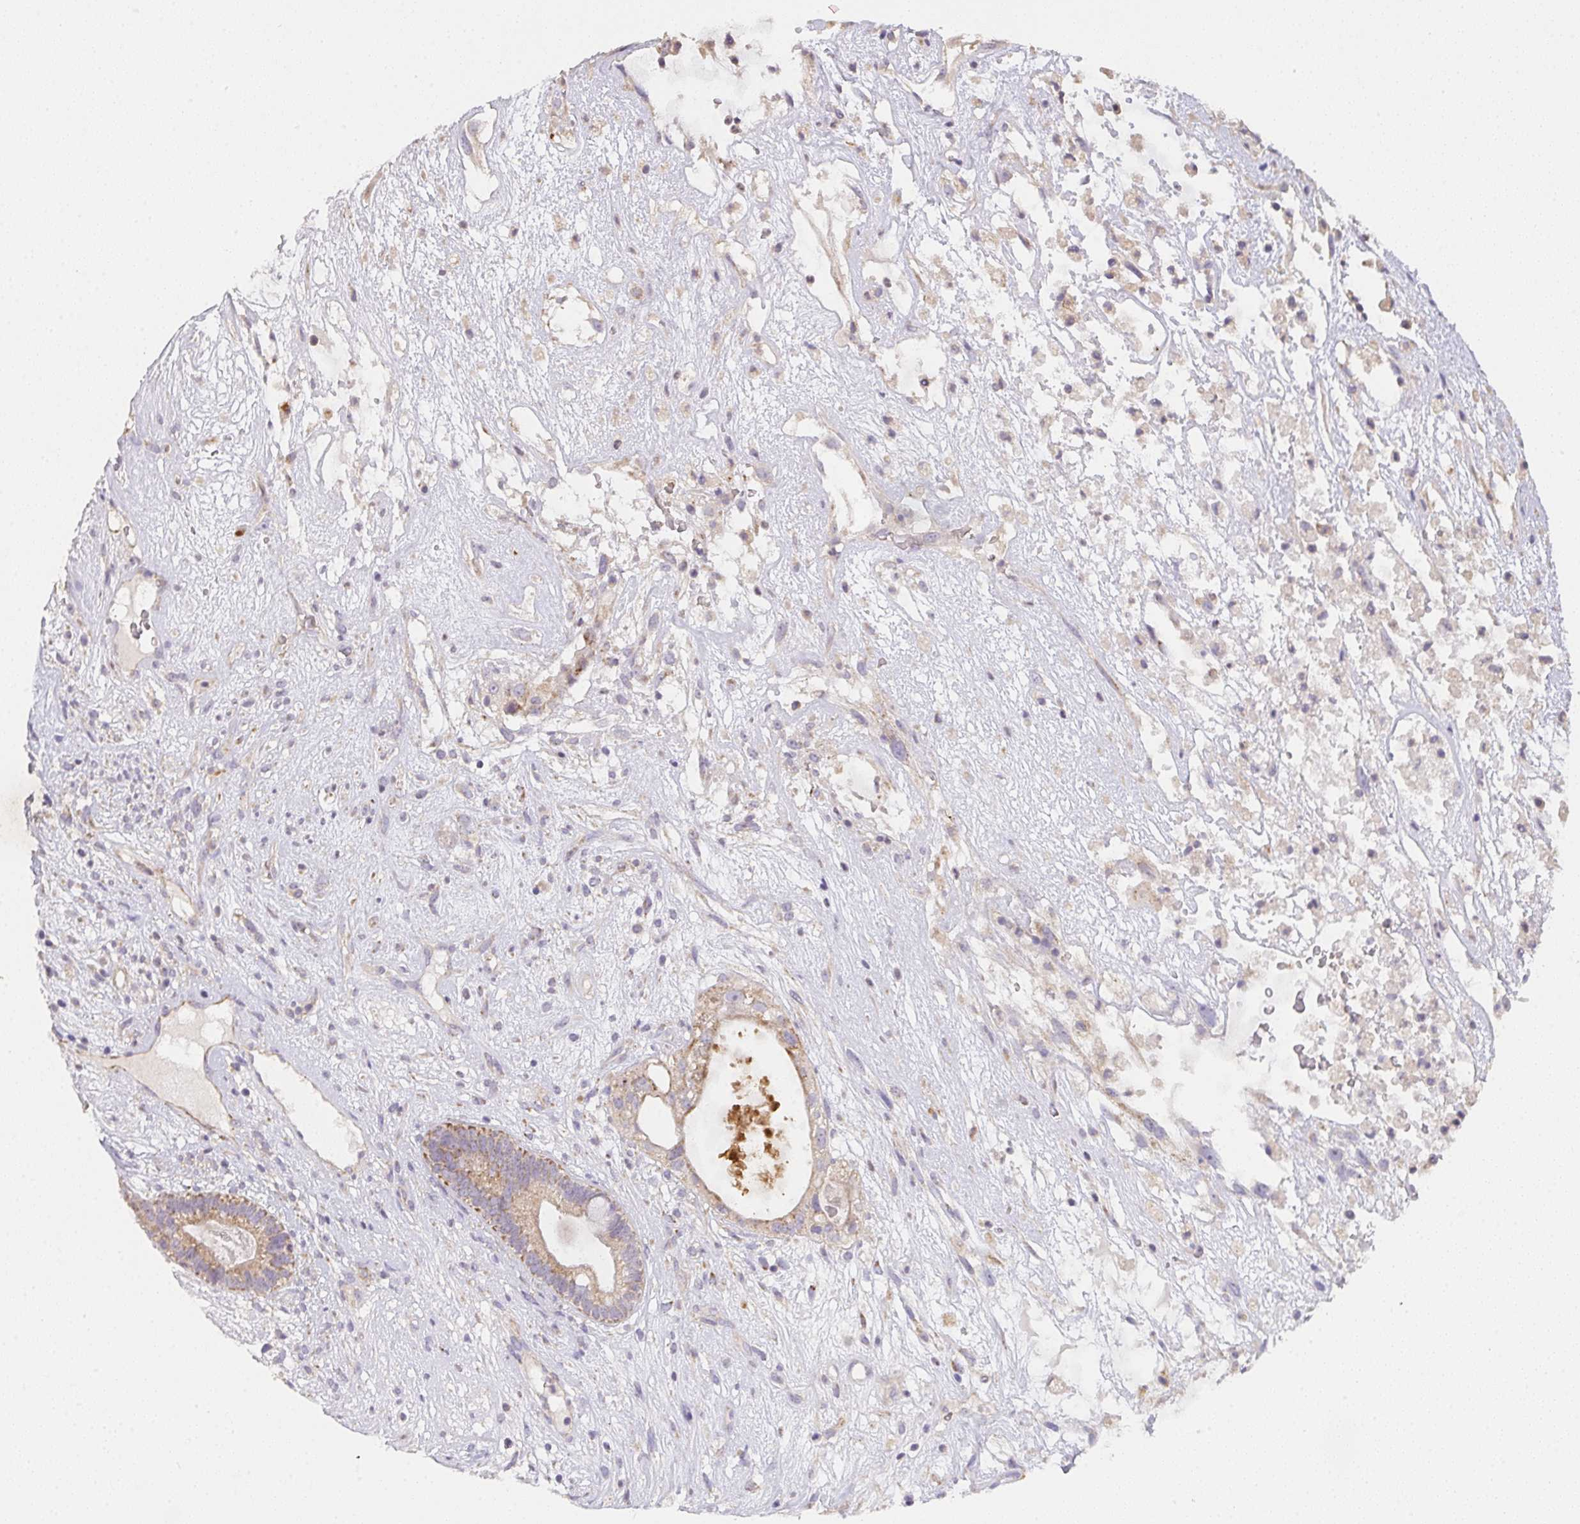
{"staining": {"intensity": "weak", "quantity": ">75%", "location": "cytoplasmic/membranous"}, "tissue": "testis cancer", "cell_type": "Tumor cells", "image_type": "cancer", "snomed": [{"axis": "morphology", "description": "Seminoma, NOS"}, {"axis": "morphology", "description": "Carcinoma, Embryonal, NOS"}, {"axis": "topography", "description": "Testis"}], "caption": "Testis cancer was stained to show a protein in brown. There is low levels of weak cytoplasmic/membranous positivity in approximately >75% of tumor cells.", "gene": "TMEM219", "patient": {"sex": "male", "age": 41}}